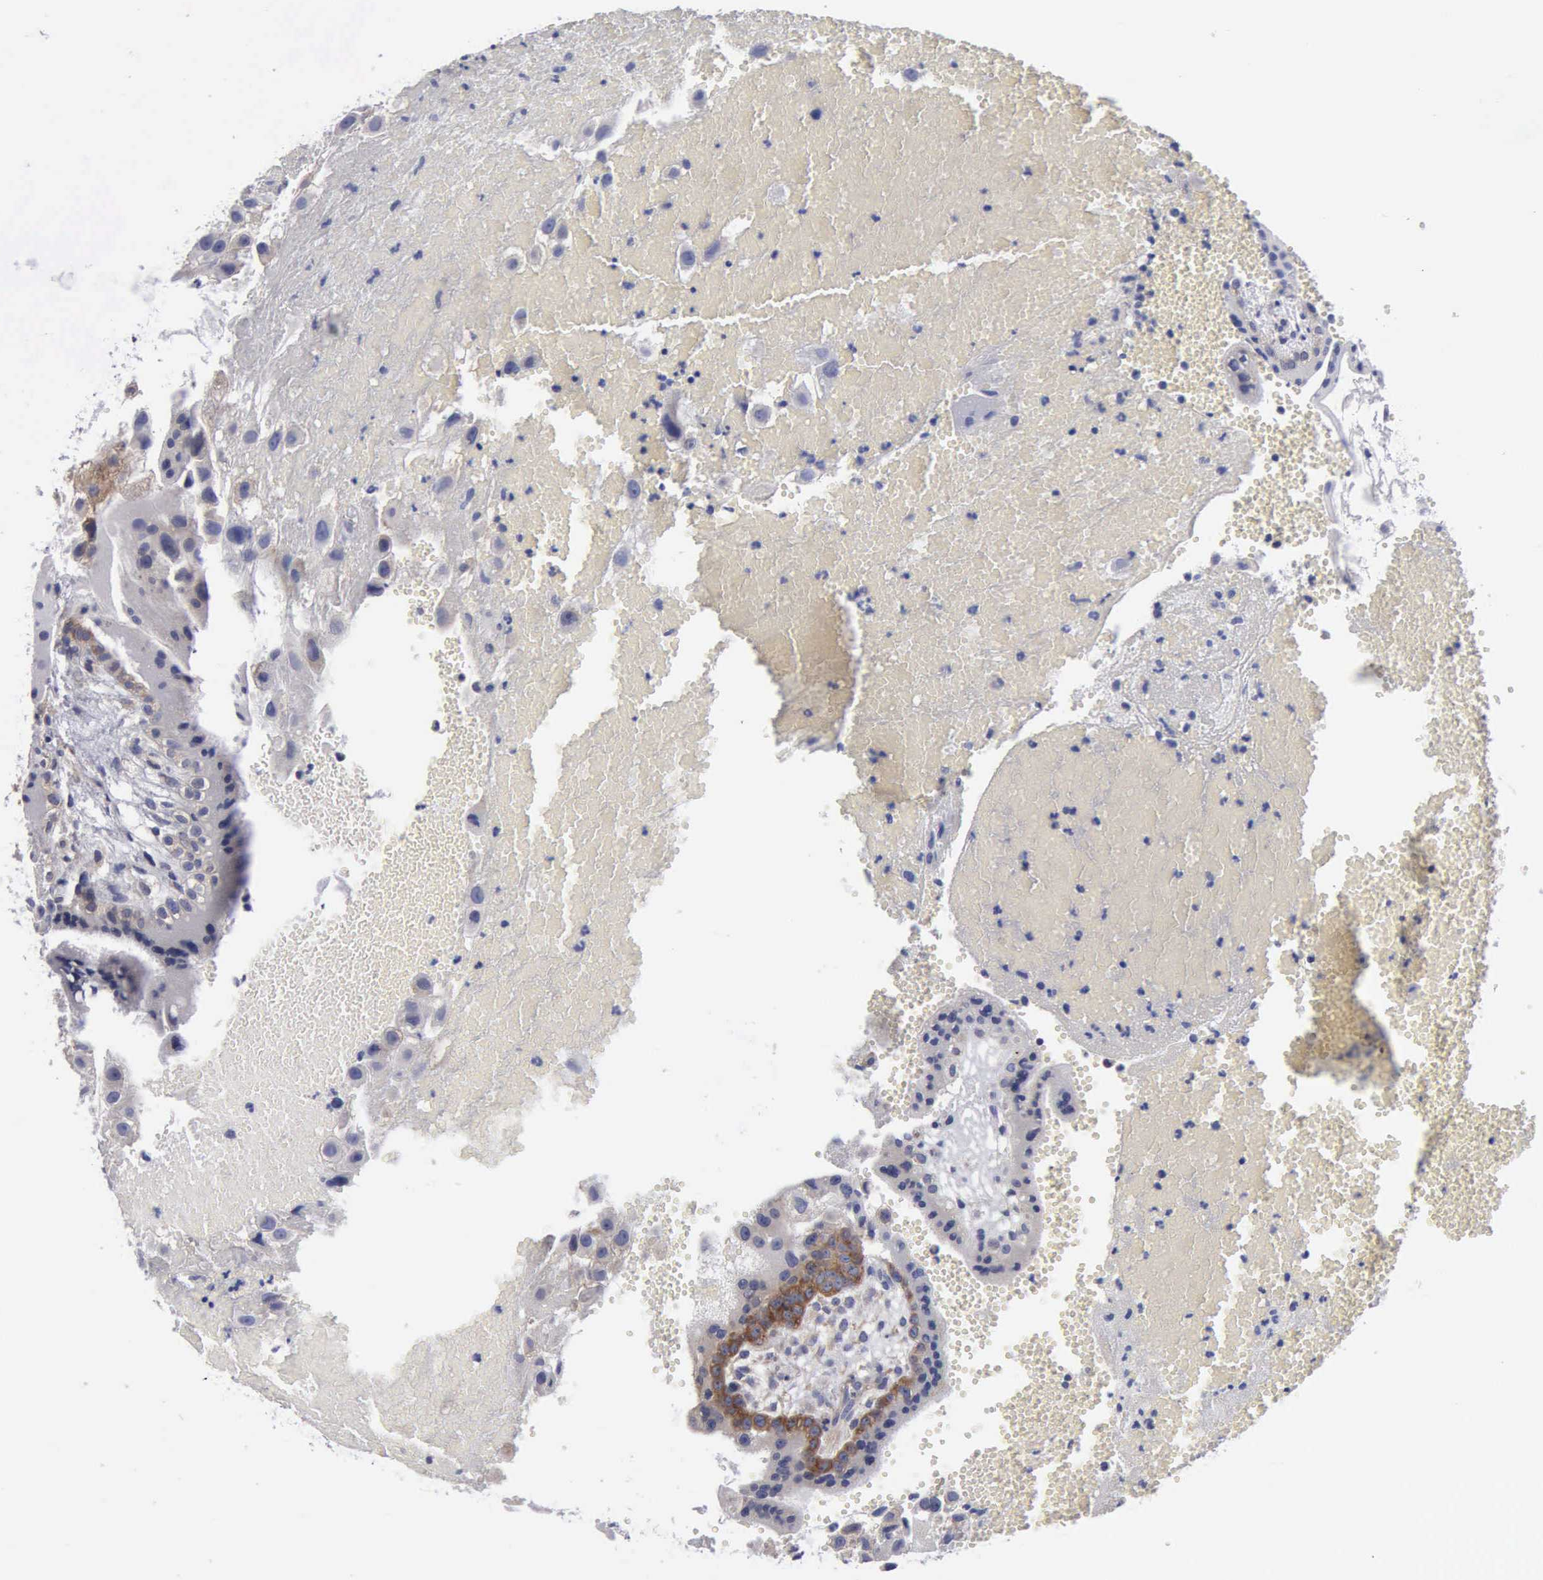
{"staining": {"intensity": "negative", "quantity": "none", "location": "none"}, "tissue": "placenta", "cell_type": "Decidual cells", "image_type": "normal", "snomed": [{"axis": "morphology", "description": "Normal tissue, NOS"}, {"axis": "topography", "description": "Placenta"}], "caption": "Histopathology image shows no protein staining in decidual cells of normal placenta. (Immunohistochemistry (ihc), brightfield microscopy, high magnification).", "gene": "TXLNG", "patient": {"sex": "female", "age": 30}}